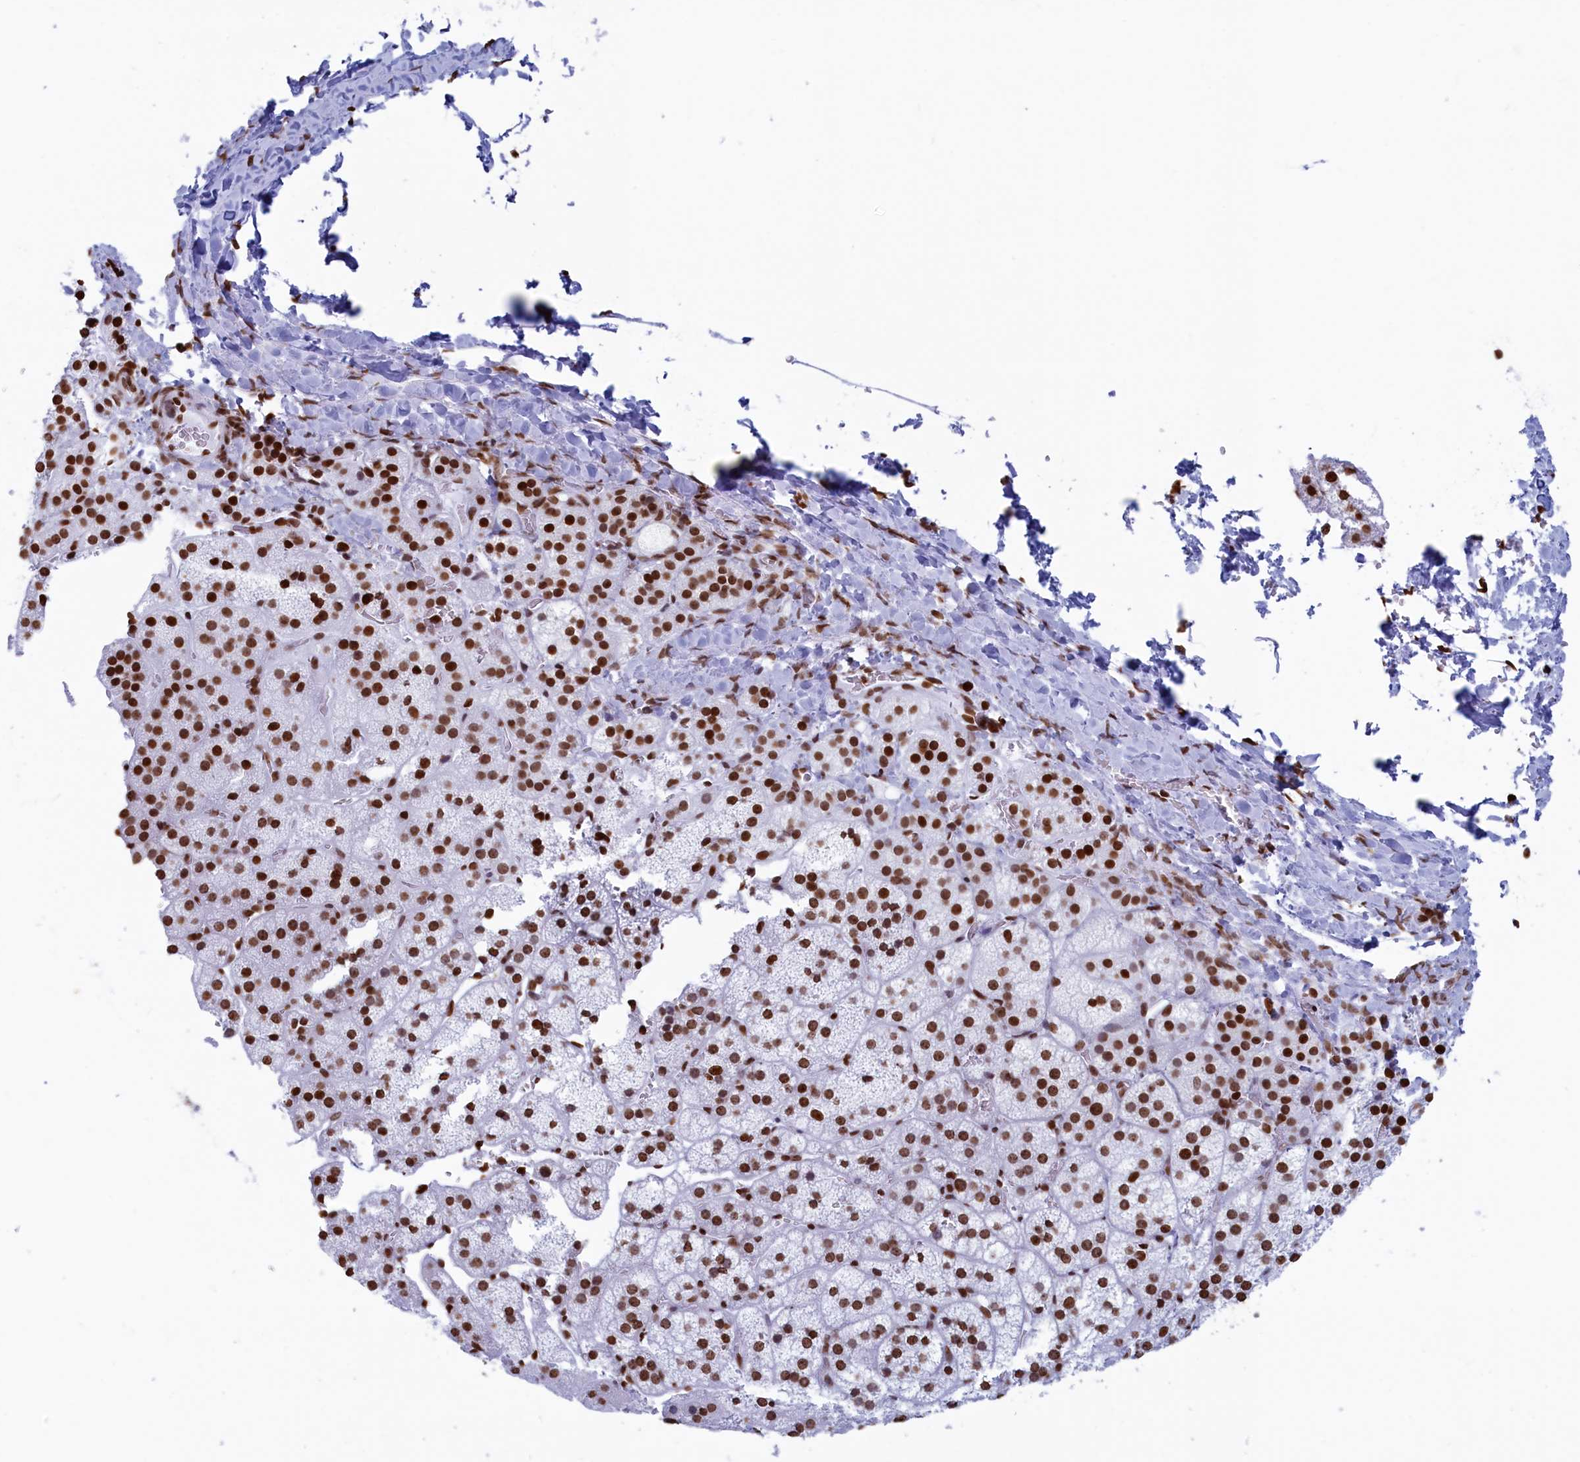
{"staining": {"intensity": "moderate", "quantity": ">75%", "location": "nuclear"}, "tissue": "adrenal gland", "cell_type": "Glandular cells", "image_type": "normal", "snomed": [{"axis": "morphology", "description": "Normal tissue, NOS"}, {"axis": "topography", "description": "Adrenal gland"}], "caption": "High-power microscopy captured an immunohistochemistry image of benign adrenal gland, revealing moderate nuclear staining in approximately >75% of glandular cells. The staining is performed using DAB (3,3'-diaminobenzidine) brown chromogen to label protein expression. The nuclei are counter-stained blue using hematoxylin.", "gene": "APOBEC3A", "patient": {"sex": "female", "age": 44}}